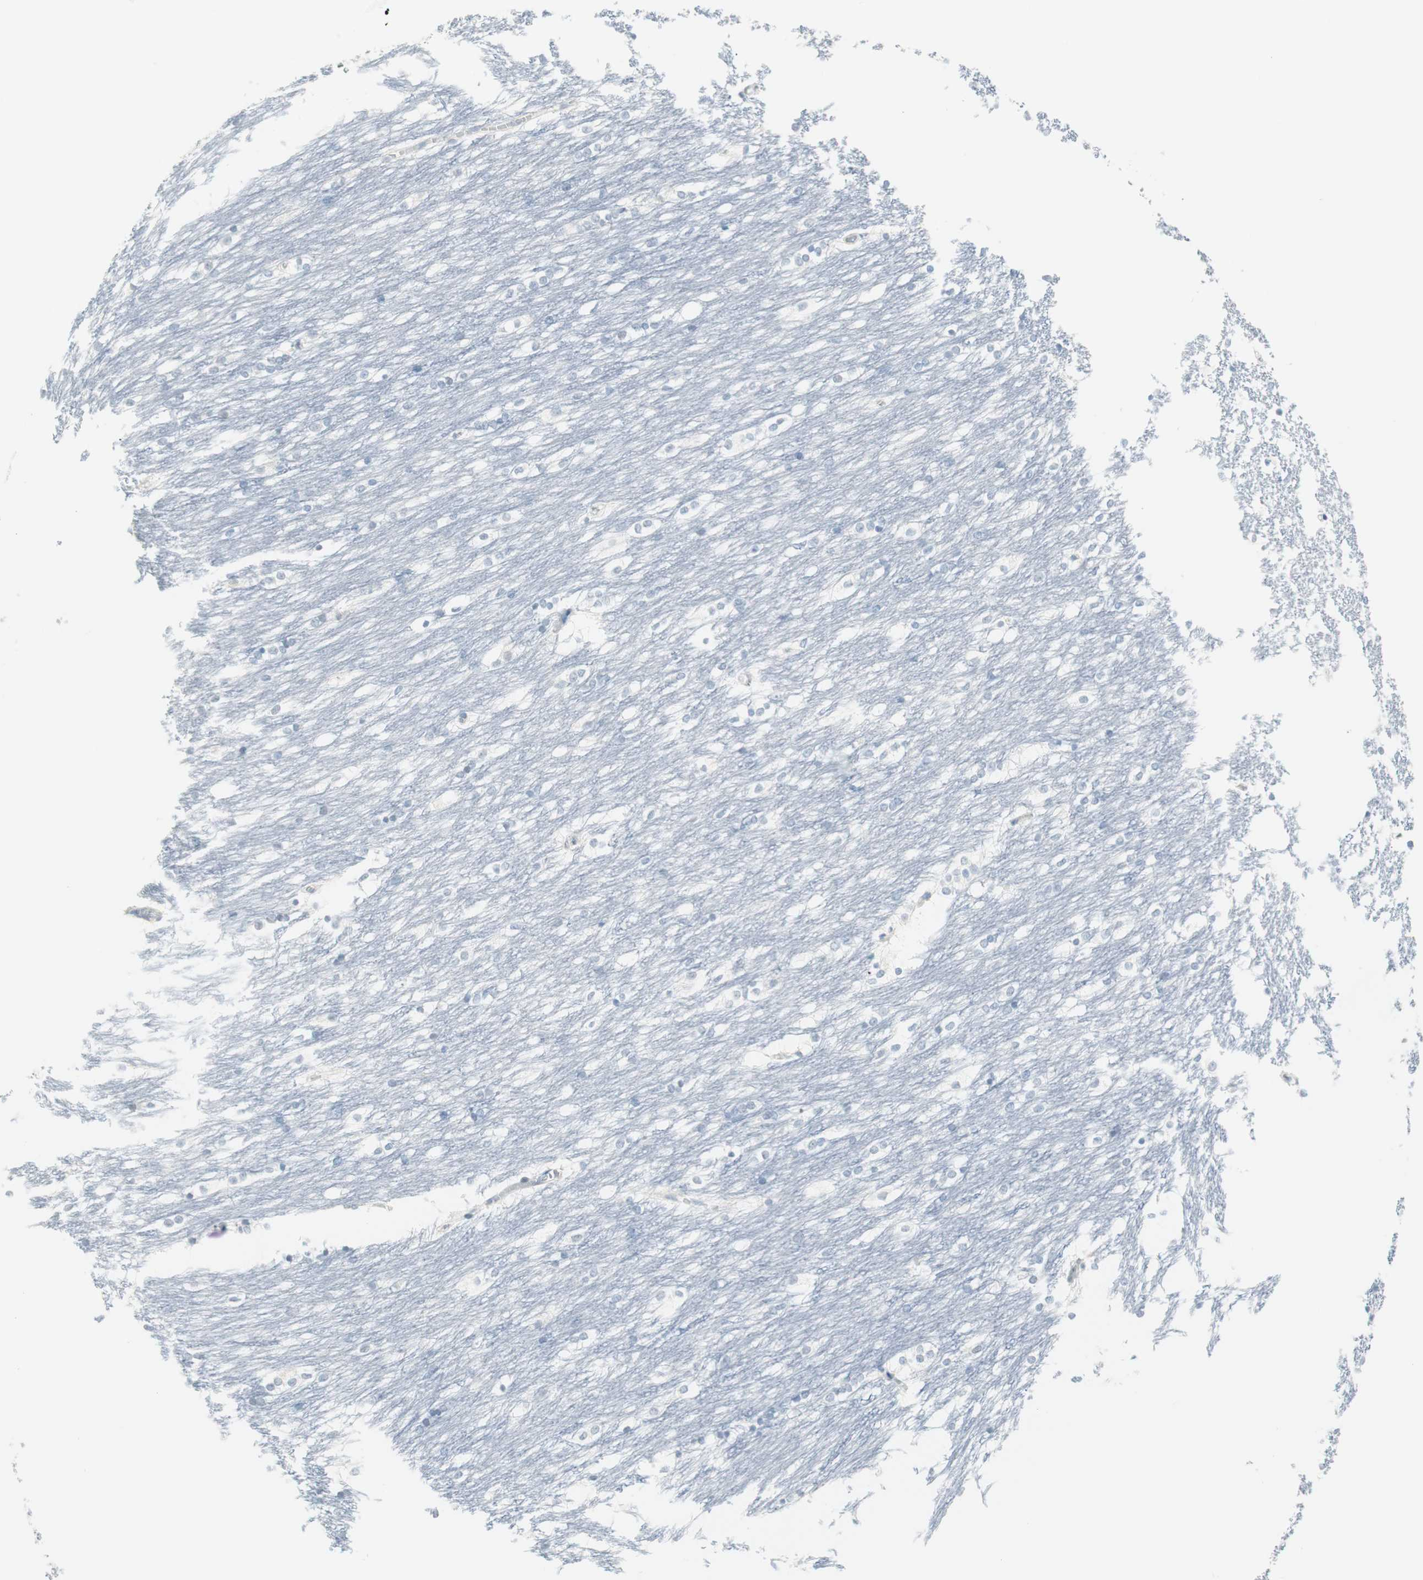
{"staining": {"intensity": "negative", "quantity": "none", "location": "none"}, "tissue": "caudate", "cell_type": "Glial cells", "image_type": "normal", "snomed": [{"axis": "morphology", "description": "Normal tissue, NOS"}, {"axis": "topography", "description": "Lateral ventricle wall"}], "caption": "Immunohistochemistry micrograph of normal caudate: caudate stained with DAB (3,3'-diaminobenzidine) displays no significant protein staining in glial cells.", "gene": "MLLT10", "patient": {"sex": "female", "age": 19}}